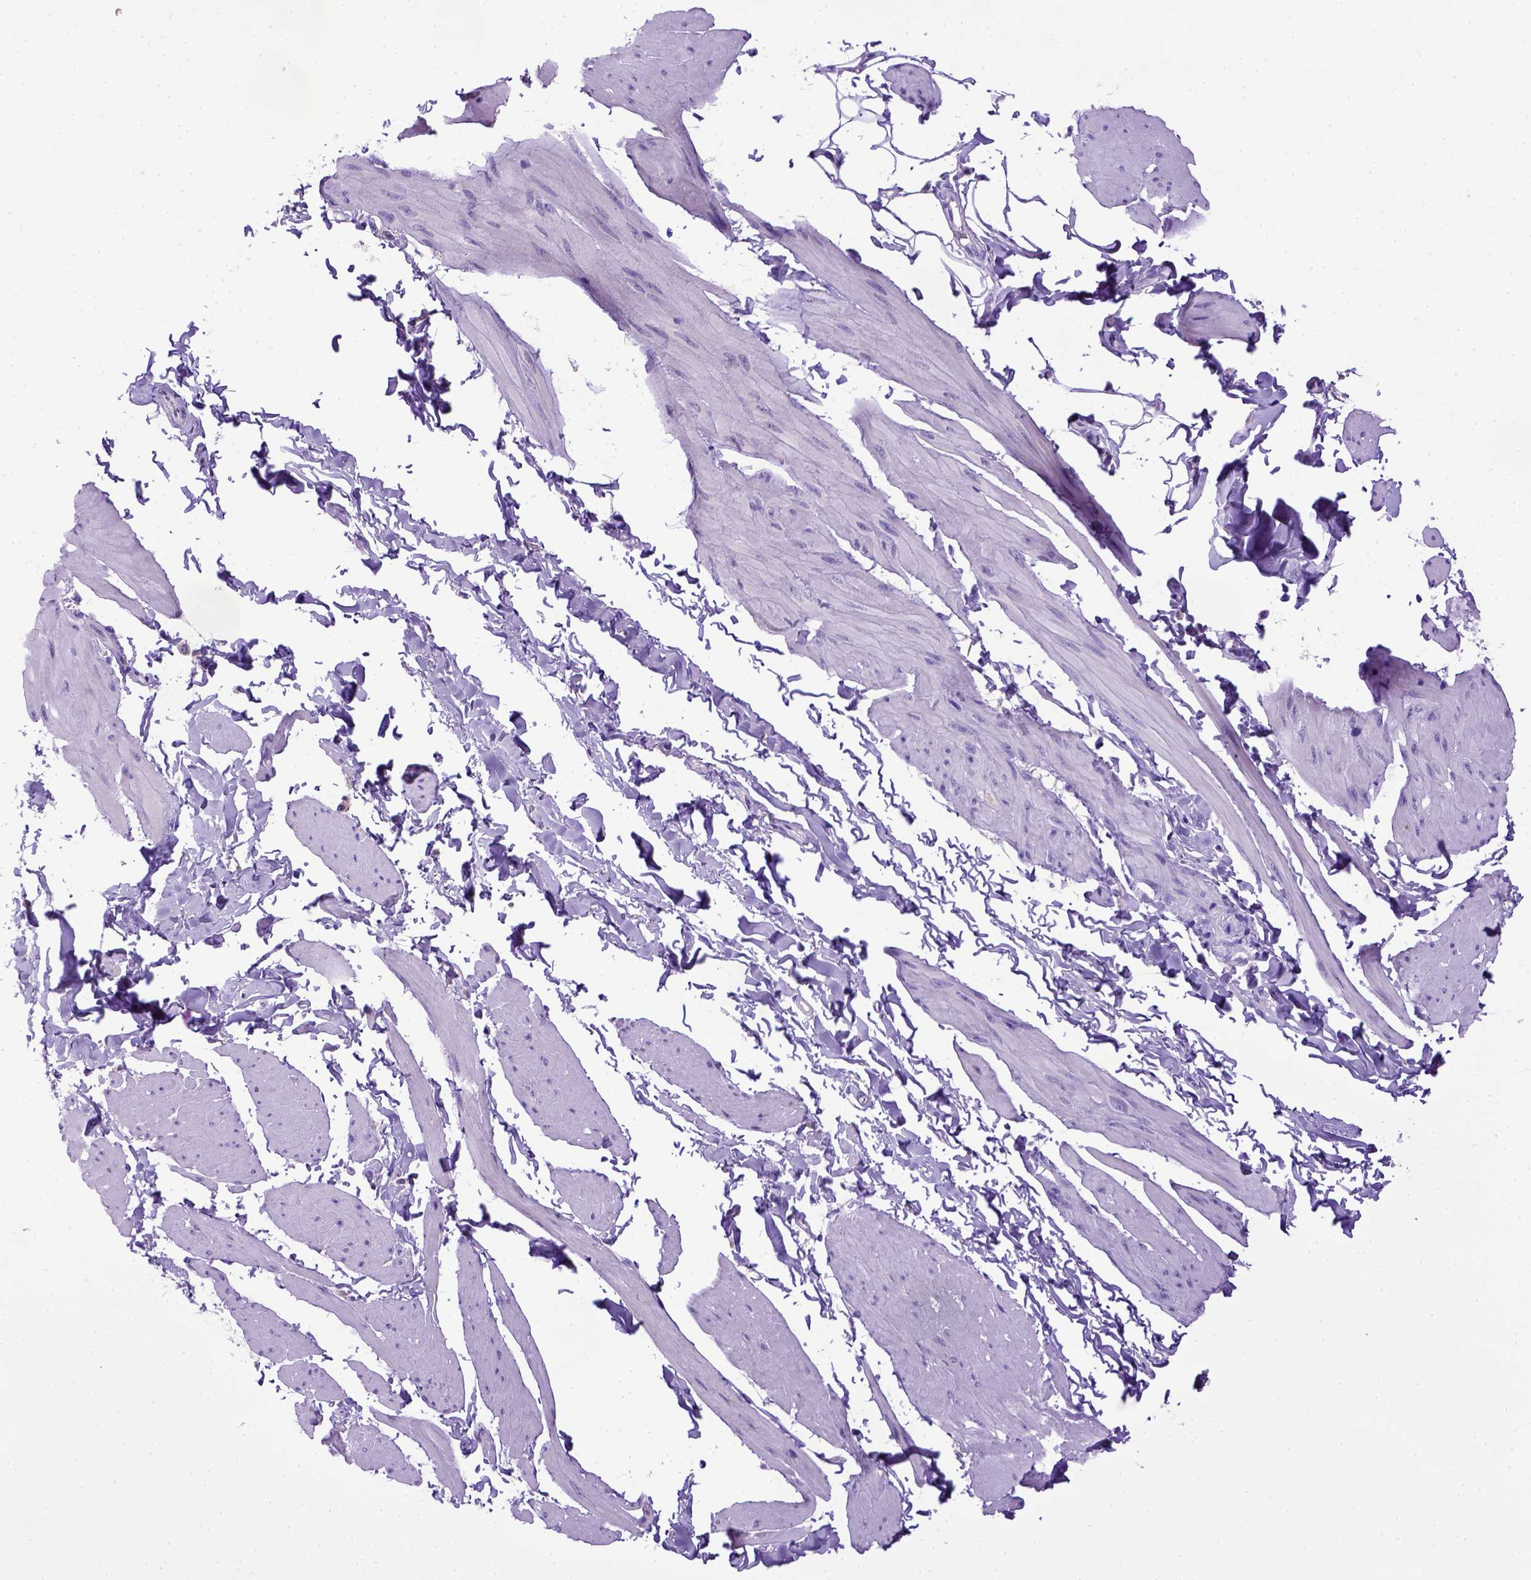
{"staining": {"intensity": "negative", "quantity": "none", "location": "none"}, "tissue": "smooth muscle", "cell_type": "Smooth muscle cells", "image_type": "normal", "snomed": [{"axis": "morphology", "description": "Normal tissue, NOS"}, {"axis": "topography", "description": "Adipose tissue"}, {"axis": "topography", "description": "Smooth muscle"}, {"axis": "topography", "description": "Peripheral nerve tissue"}], "caption": "IHC image of unremarkable human smooth muscle stained for a protein (brown), which reveals no positivity in smooth muscle cells.", "gene": "SPEF1", "patient": {"sex": "male", "age": 83}}